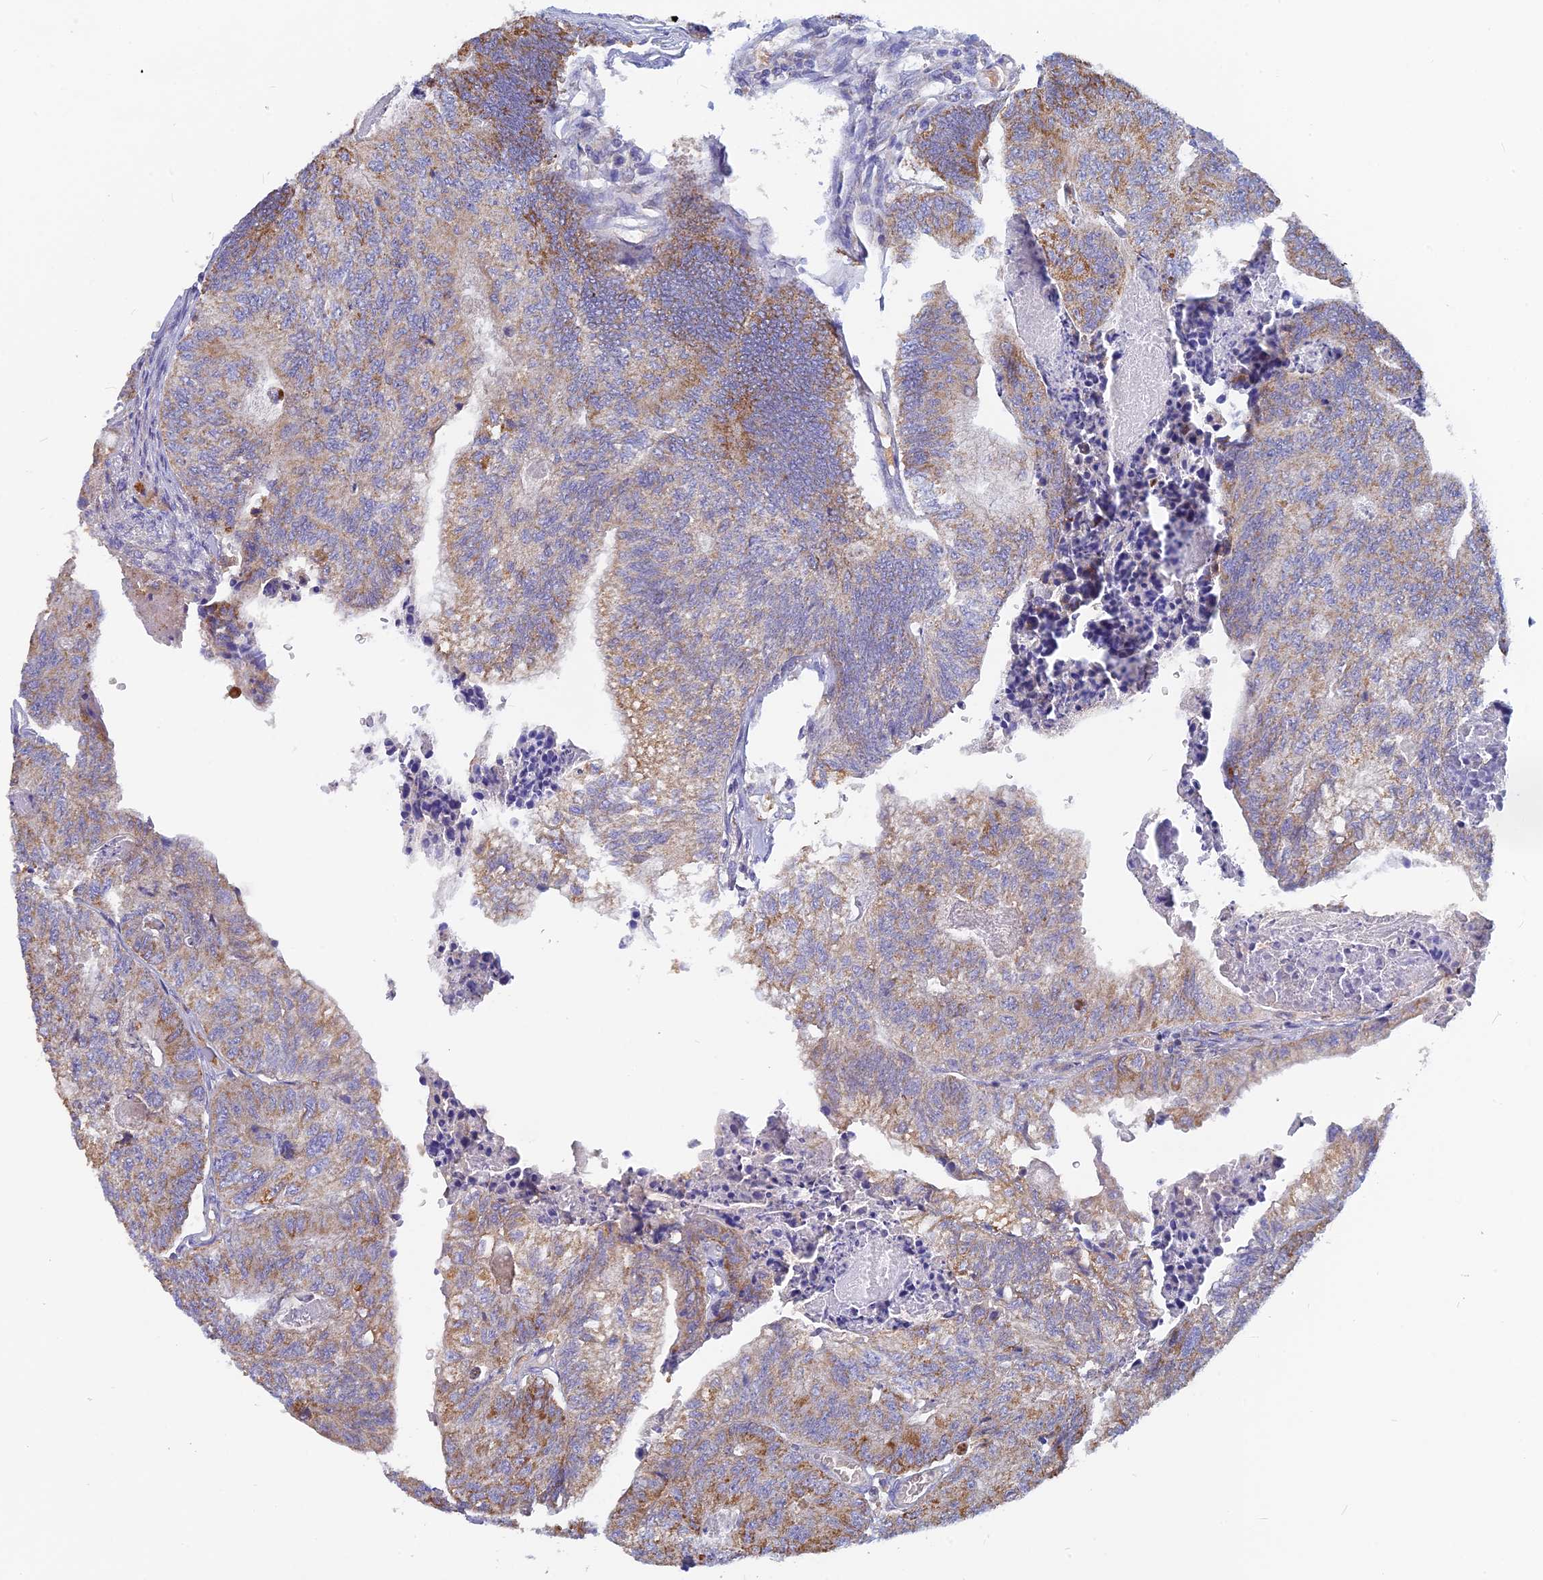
{"staining": {"intensity": "moderate", "quantity": "25%-75%", "location": "cytoplasmic/membranous"}, "tissue": "colorectal cancer", "cell_type": "Tumor cells", "image_type": "cancer", "snomed": [{"axis": "morphology", "description": "Adenocarcinoma, NOS"}, {"axis": "topography", "description": "Colon"}], "caption": "This is a micrograph of IHC staining of colorectal cancer (adenocarcinoma), which shows moderate staining in the cytoplasmic/membranous of tumor cells.", "gene": "CACNA1B", "patient": {"sex": "female", "age": 67}}